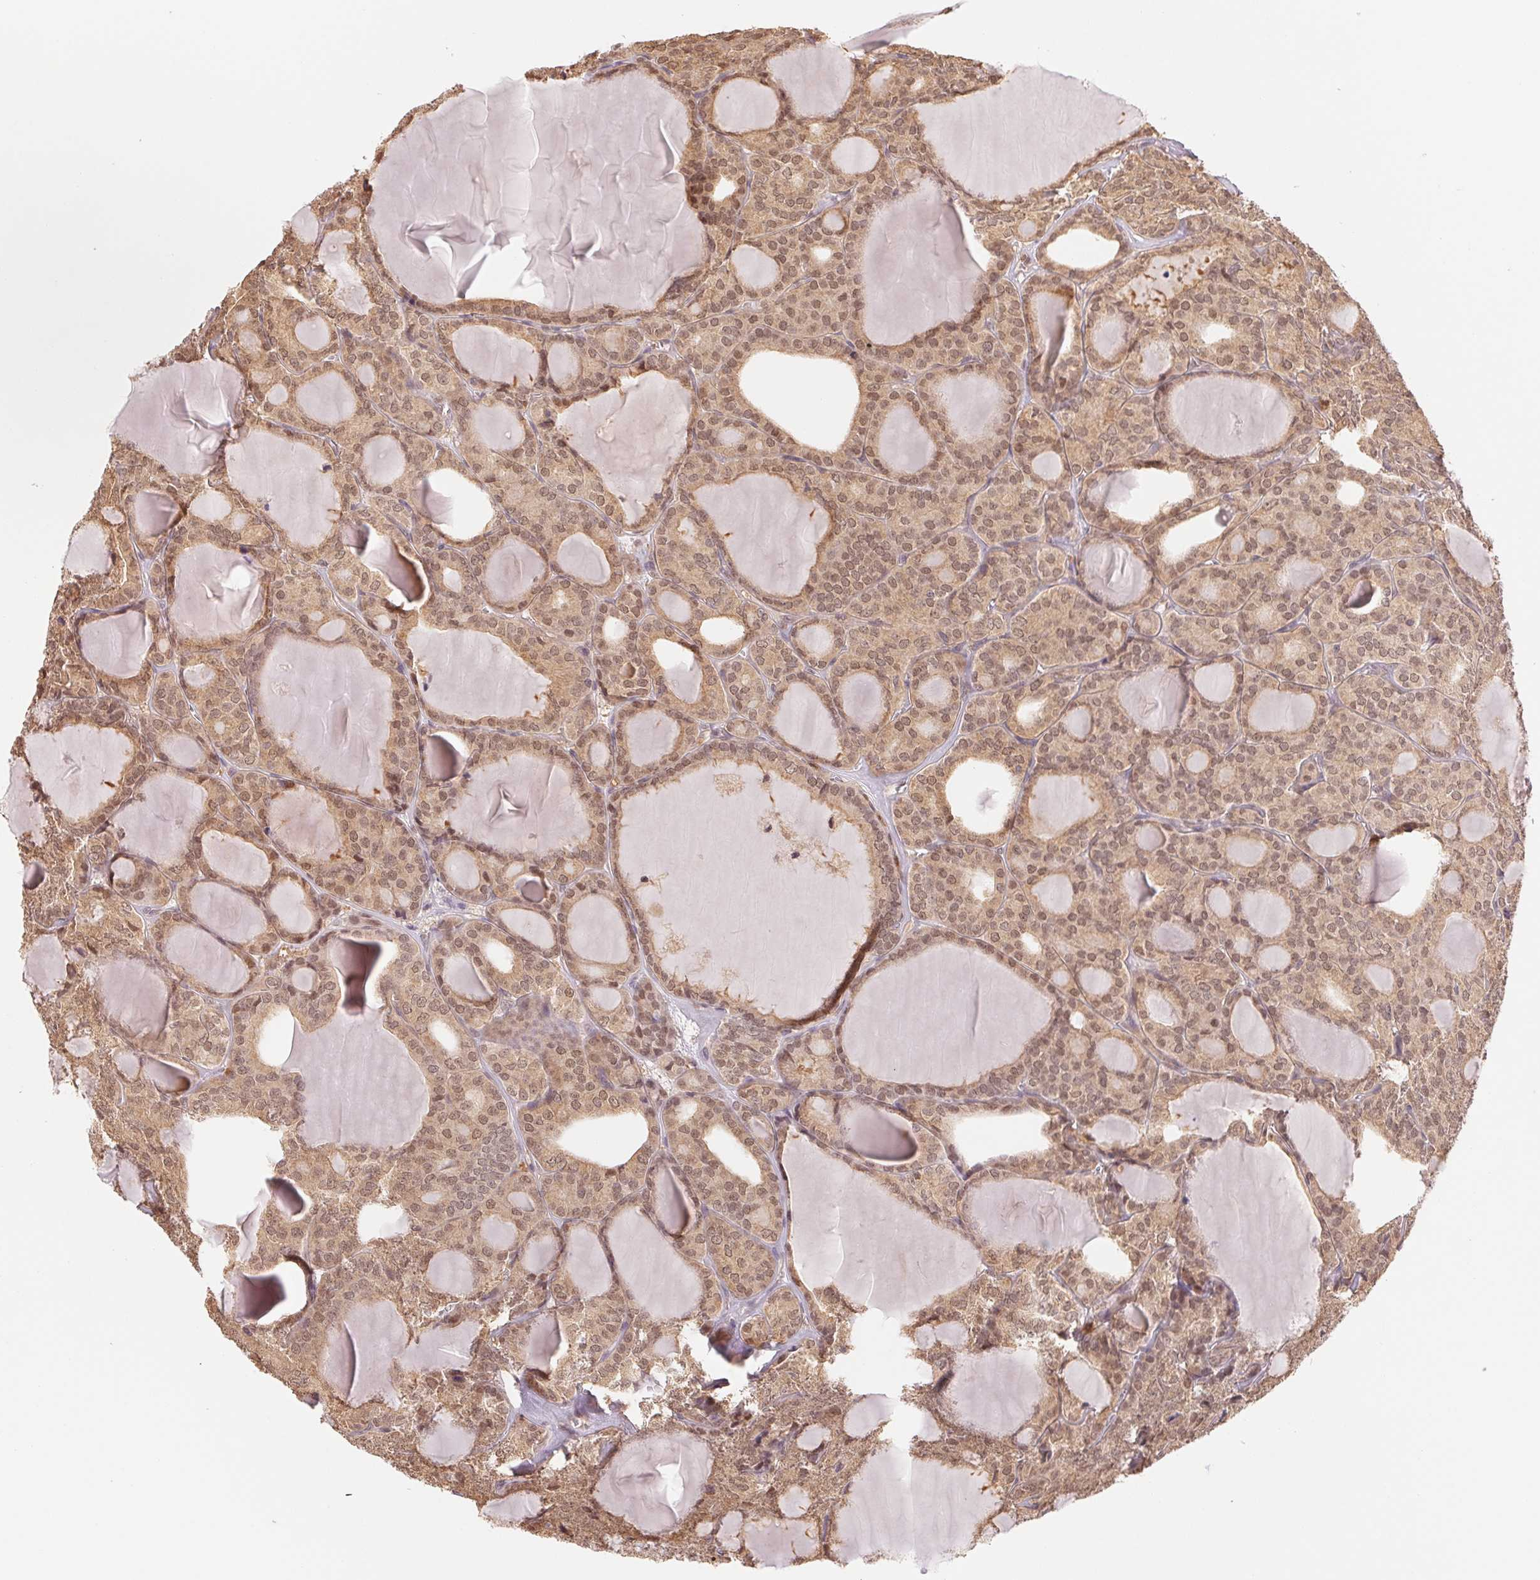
{"staining": {"intensity": "moderate", "quantity": ">75%", "location": "cytoplasmic/membranous,nuclear"}, "tissue": "thyroid cancer", "cell_type": "Tumor cells", "image_type": "cancer", "snomed": [{"axis": "morphology", "description": "Follicular adenoma carcinoma, NOS"}, {"axis": "topography", "description": "Thyroid gland"}], "caption": "Moderate cytoplasmic/membranous and nuclear positivity is appreciated in approximately >75% of tumor cells in thyroid cancer (follicular adenoma carcinoma). The staining is performed using DAB (3,3'-diaminobenzidine) brown chromogen to label protein expression. The nuclei are counter-stained blue using hematoxylin.", "gene": "CDC123", "patient": {"sex": "male", "age": 74}}